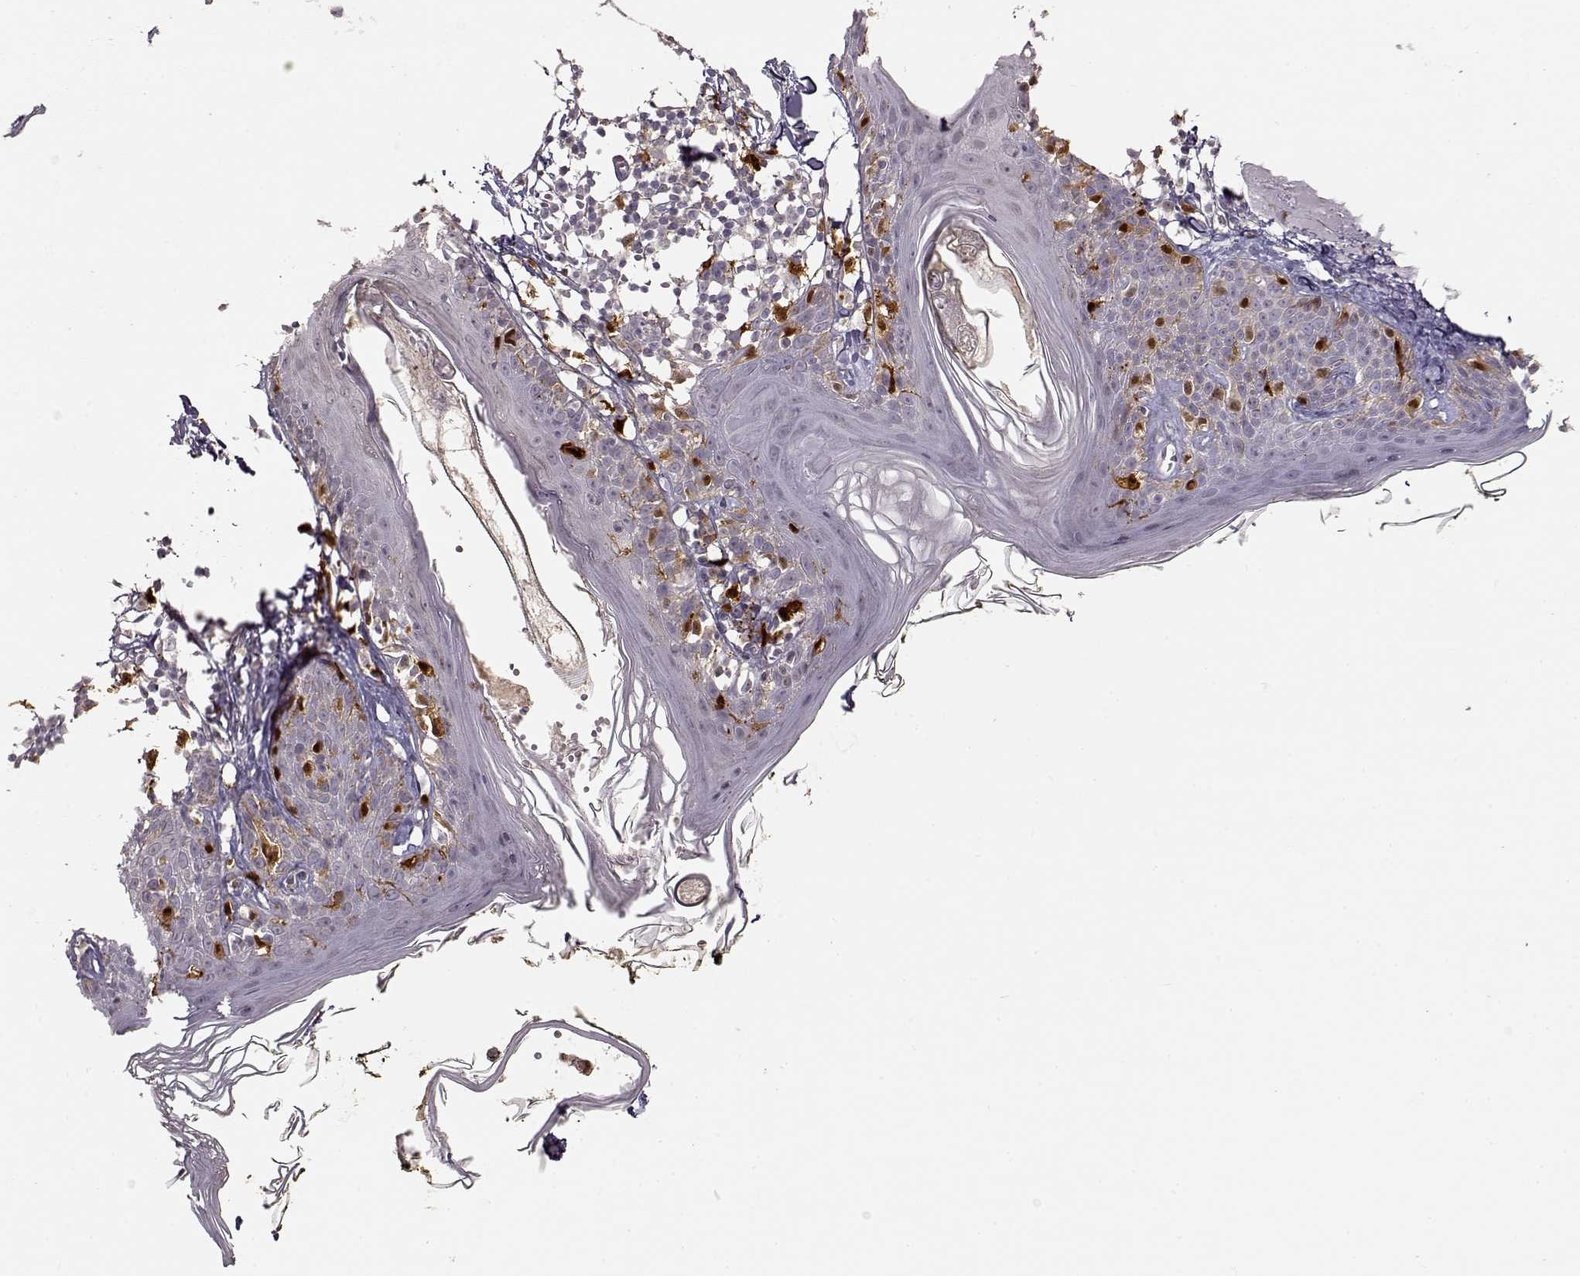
{"staining": {"intensity": "negative", "quantity": "none", "location": "none"}, "tissue": "skin", "cell_type": "Fibroblasts", "image_type": "normal", "snomed": [{"axis": "morphology", "description": "Normal tissue, NOS"}, {"axis": "topography", "description": "Skin"}], "caption": "This is an immunohistochemistry (IHC) histopathology image of normal skin. There is no expression in fibroblasts.", "gene": "S100B", "patient": {"sex": "male", "age": 76}}